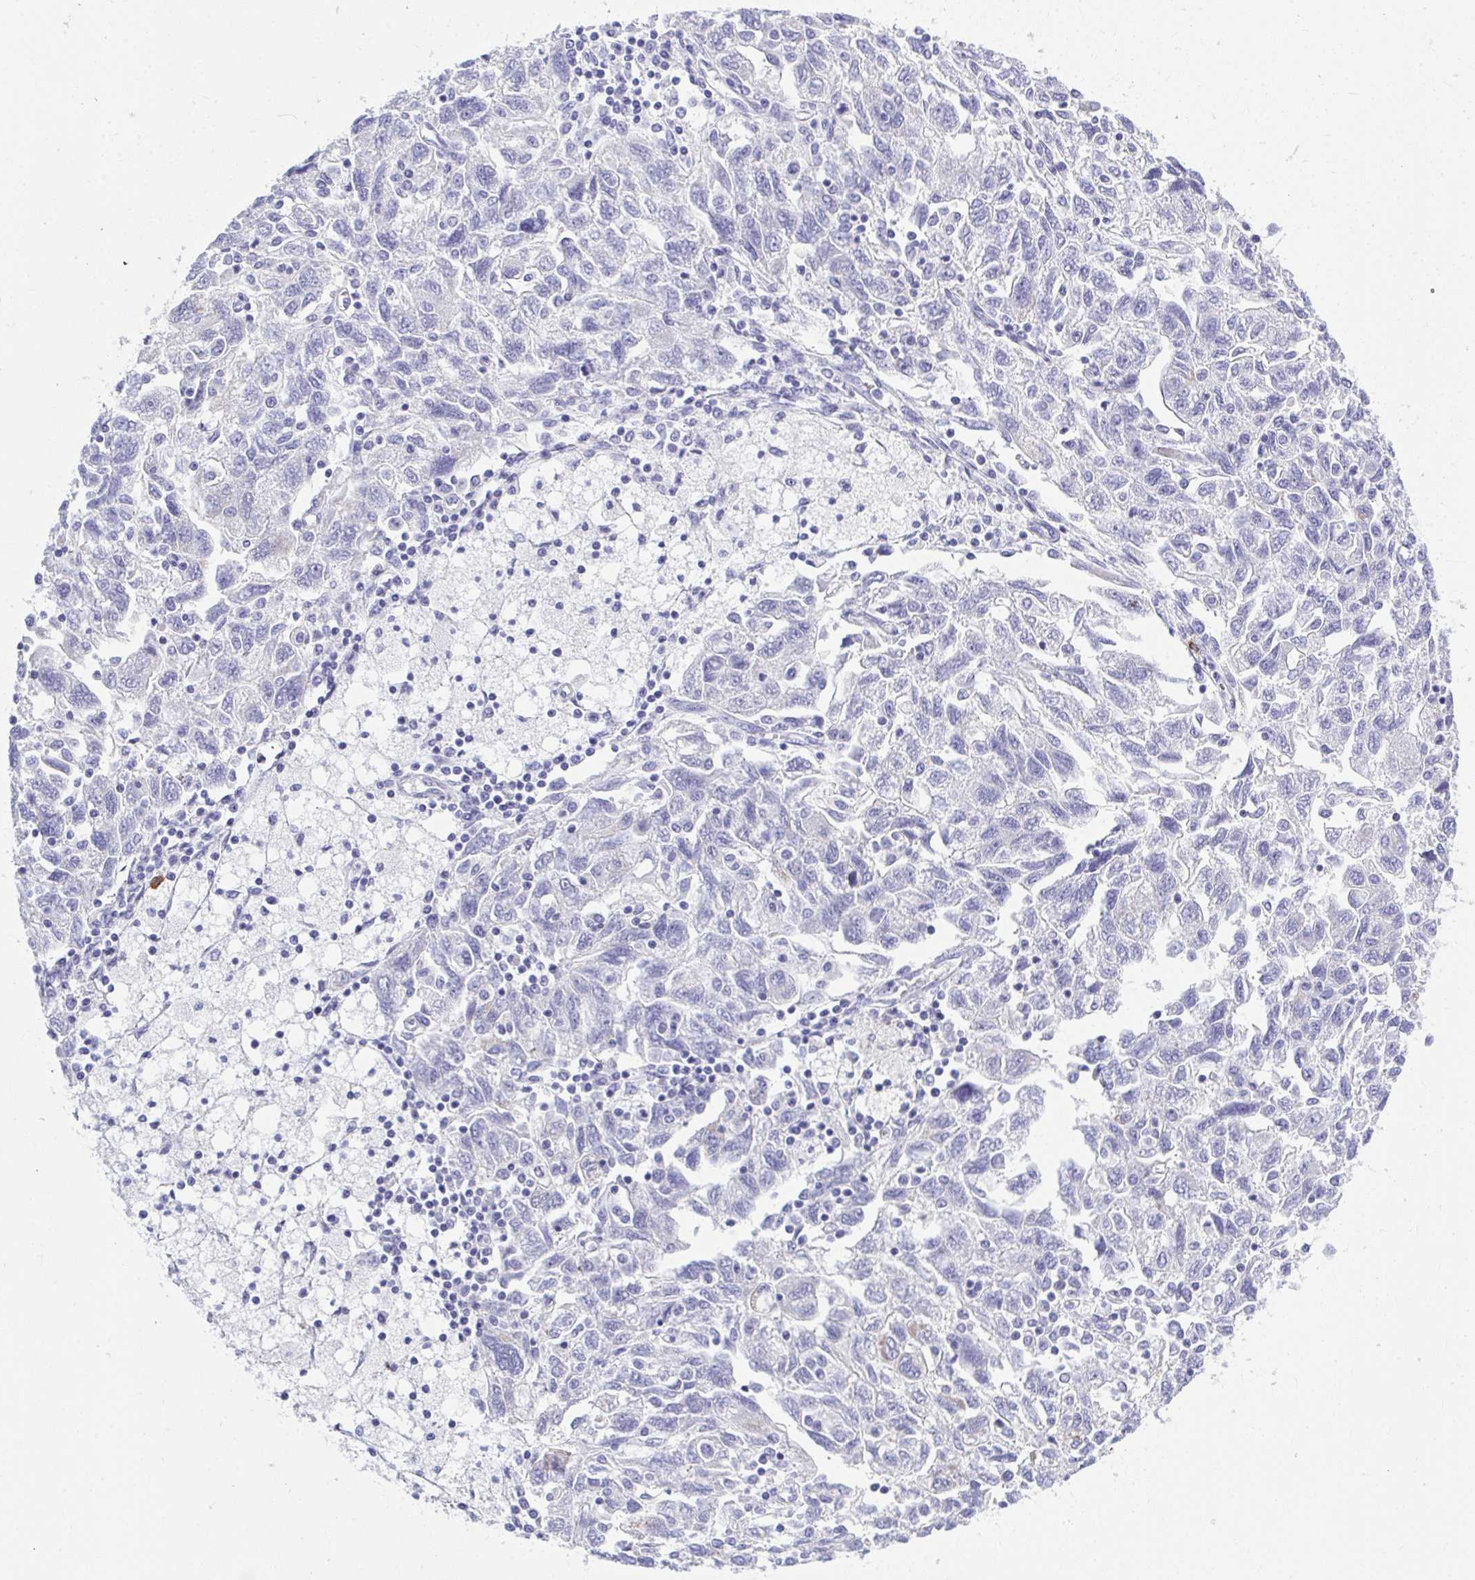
{"staining": {"intensity": "negative", "quantity": "none", "location": "none"}, "tissue": "ovarian cancer", "cell_type": "Tumor cells", "image_type": "cancer", "snomed": [{"axis": "morphology", "description": "Carcinoma, NOS"}, {"axis": "morphology", "description": "Cystadenocarcinoma, serous, NOS"}, {"axis": "topography", "description": "Ovary"}], "caption": "This is an immunohistochemistry (IHC) image of carcinoma (ovarian). There is no positivity in tumor cells.", "gene": "PSD", "patient": {"sex": "female", "age": 69}}